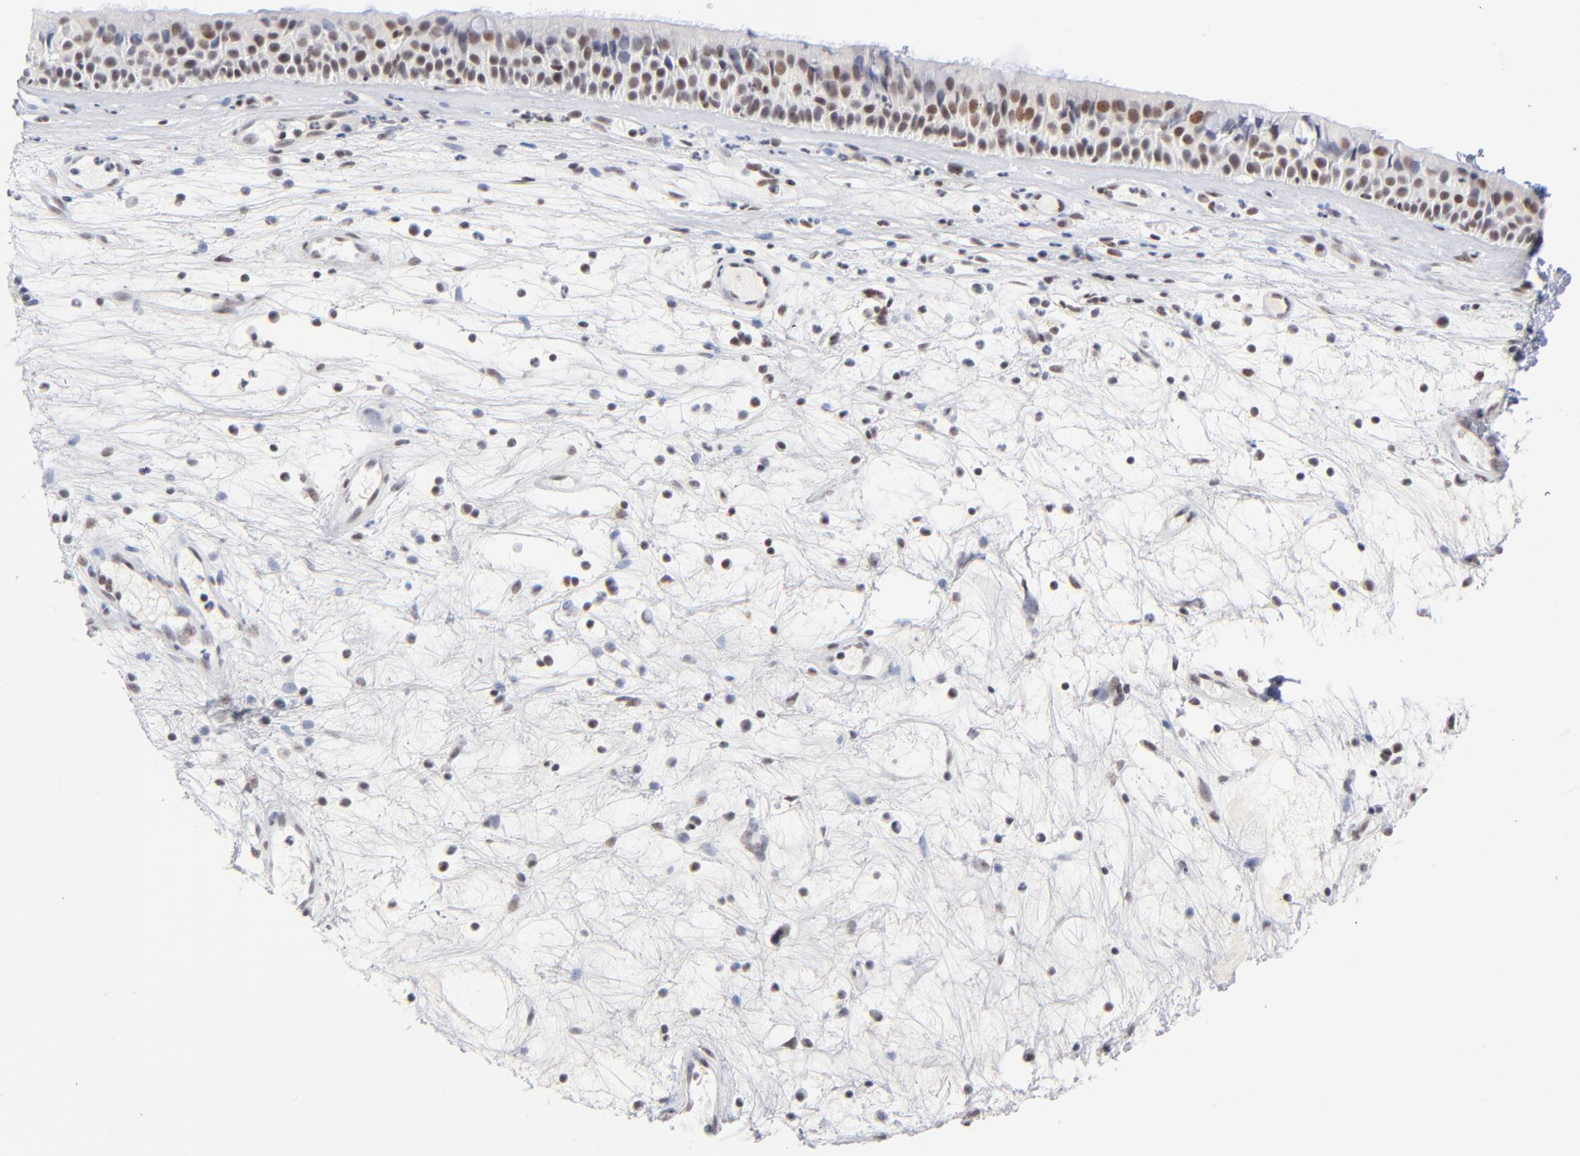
{"staining": {"intensity": "moderate", "quantity": "25%-75%", "location": "nuclear"}, "tissue": "nasopharynx", "cell_type": "Respiratory epithelial cells", "image_type": "normal", "snomed": [{"axis": "morphology", "description": "Normal tissue, NOS"}, {"axis": "topography", "description": "Nasopharynx"}], "caption": "About 25%-75% of respiratory epithelial cells in normal nasopharynx reveal moderate nuclear protein staining as visualized by brown immunohistochemical staining.", "gene": "ZNF143", "patient": {"sex": "female", "age": 78}}